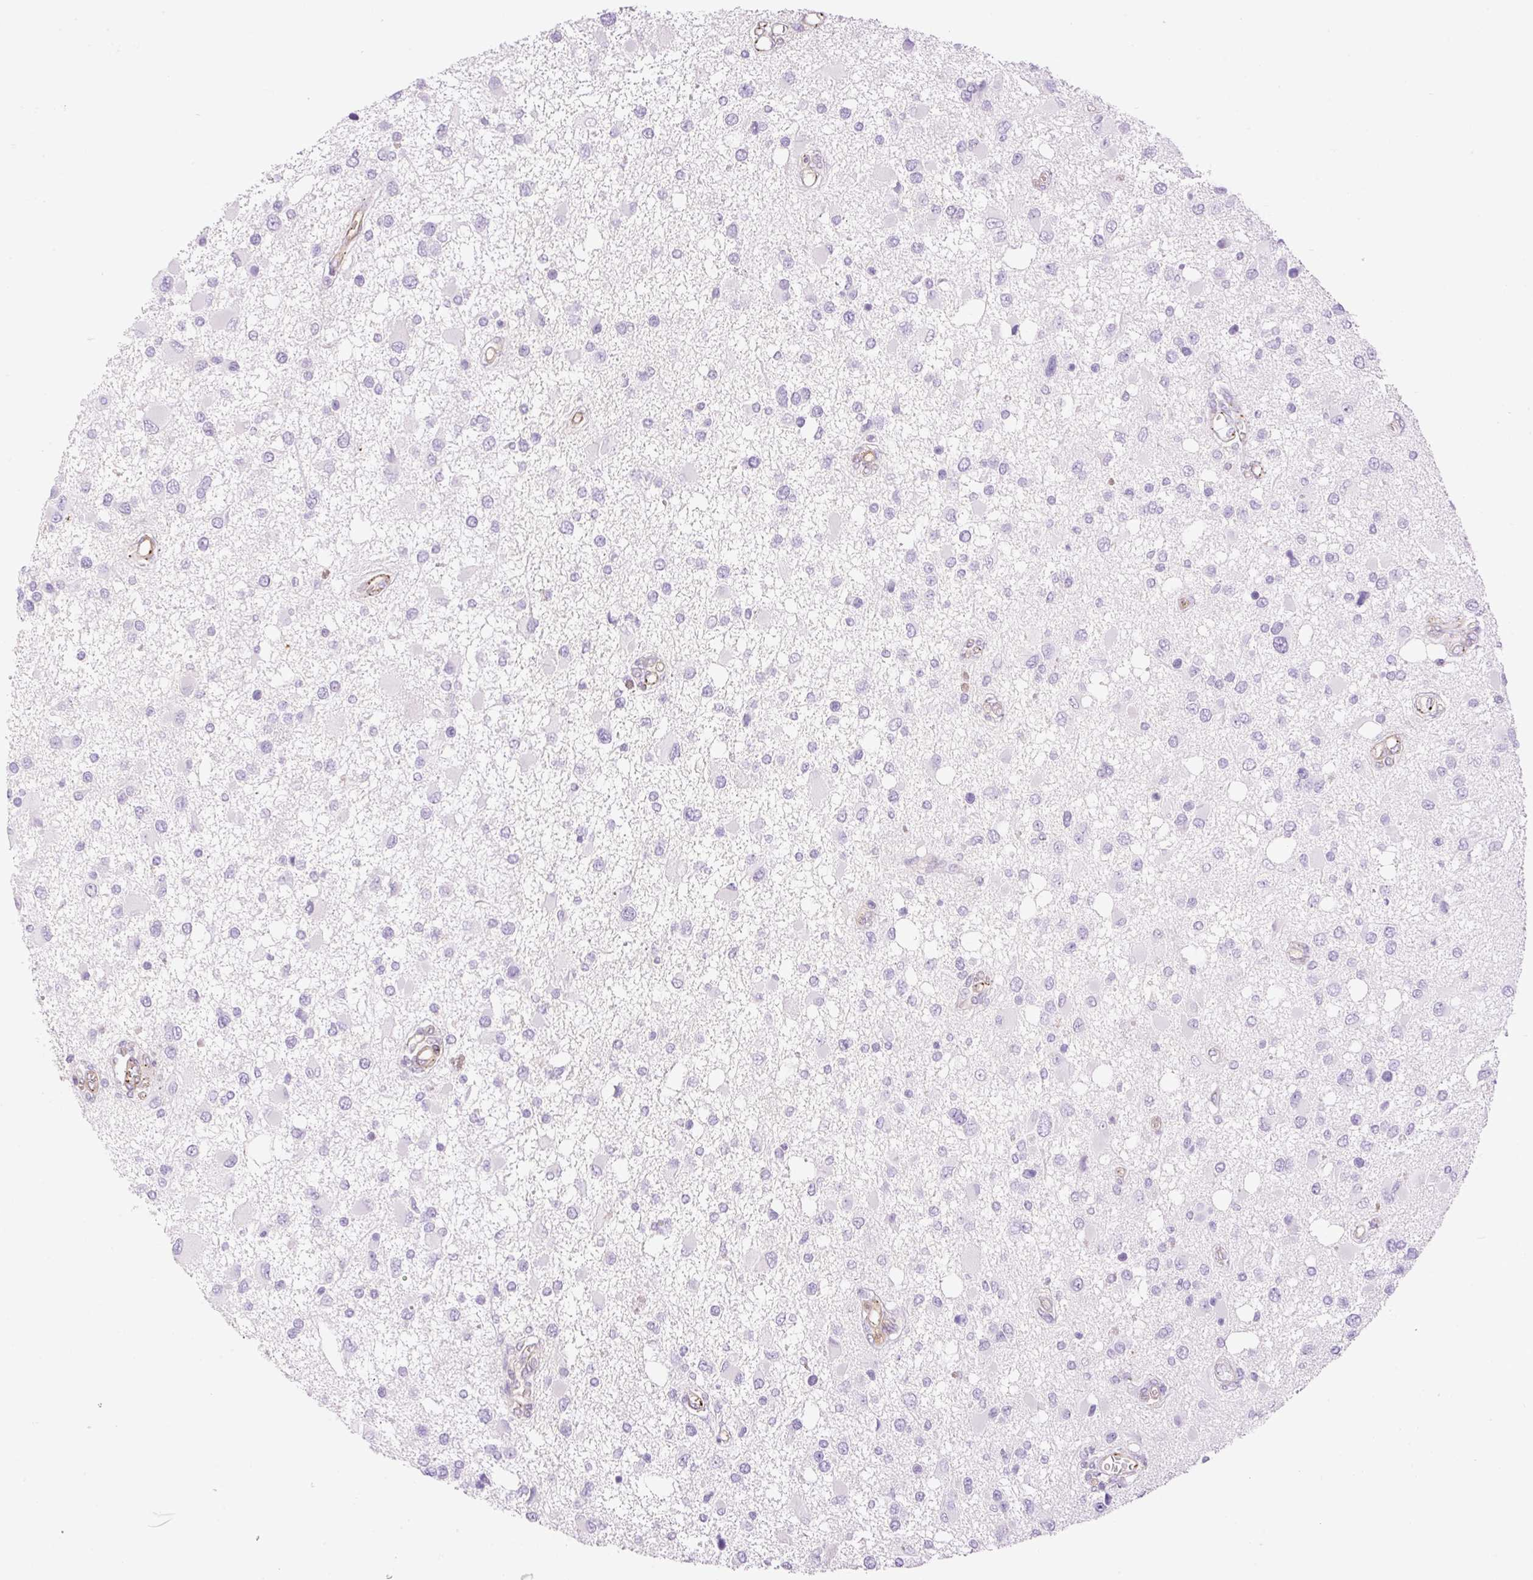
{"staining": {"intensity": "negative", "quantity": "none", "location": "none"}, "tissue": "glioma", "cell_type": "Tumor cells", "image_type": "cancer", "snomed": [{"axis": "morphology", "description": "Glioma, malignant, High grade"}, {"axis": "topography", "description": "Brain"}], "caption": "Photomicrograph shows no significant protein positivity in tumor cells of malignant high-grade glioma. (Stains: DAB (3,3'-diaminobenzidine) immunohistochemistry with hematoxylin counter stain, Microscopy: brightfield microscopy at high magnification).", "gene": "EHD3", "patient": {"sex": "male", "age": 53}}